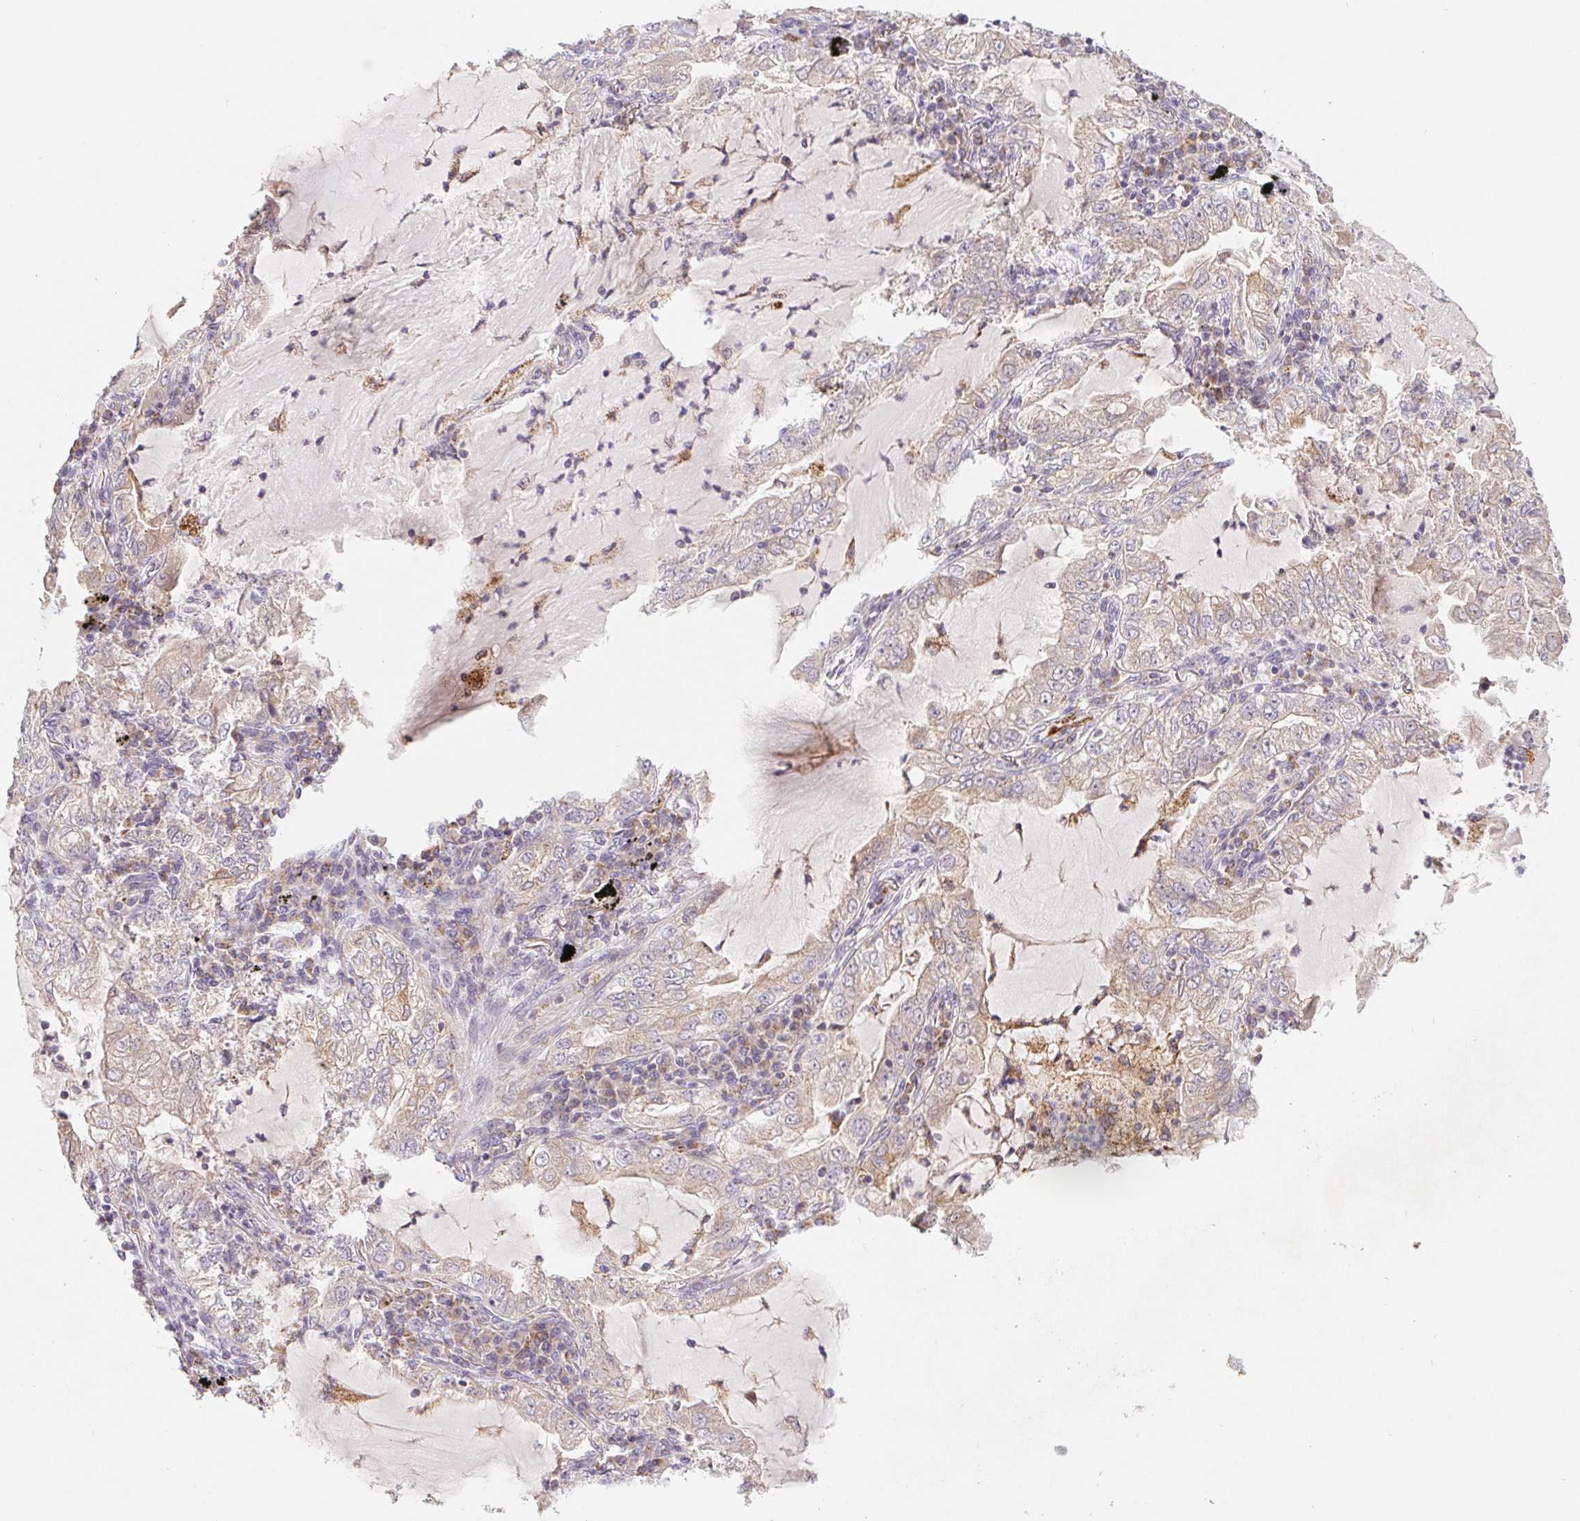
{"staining": {"intensity": "weak", "quantity": "25%-75%", "location": "cytoplasmic/membranous"}, "tissue": "lung cancer", "cell_type": "Tumor cells", "image_type": "cancer", "snomed": [{"axis": "morphology", "description": "Adenocarcinoma, NOS"}, {"axis": "topography", "description": "Lung"}], "caption": "IHC staining of lung adenocarcinoma, which exhibits low levels of weak cytoplasmic/membranous expression in about 25%-75% of tumor cells indicating weak cytoplasmic/membranous protein positivity. The staining was performed using DAB (brown) for protein detection and nuclei were counterstained in hematoxylin (blue).", "gene": "EMC6", "patient": {"sex": "female", "age": 73}}